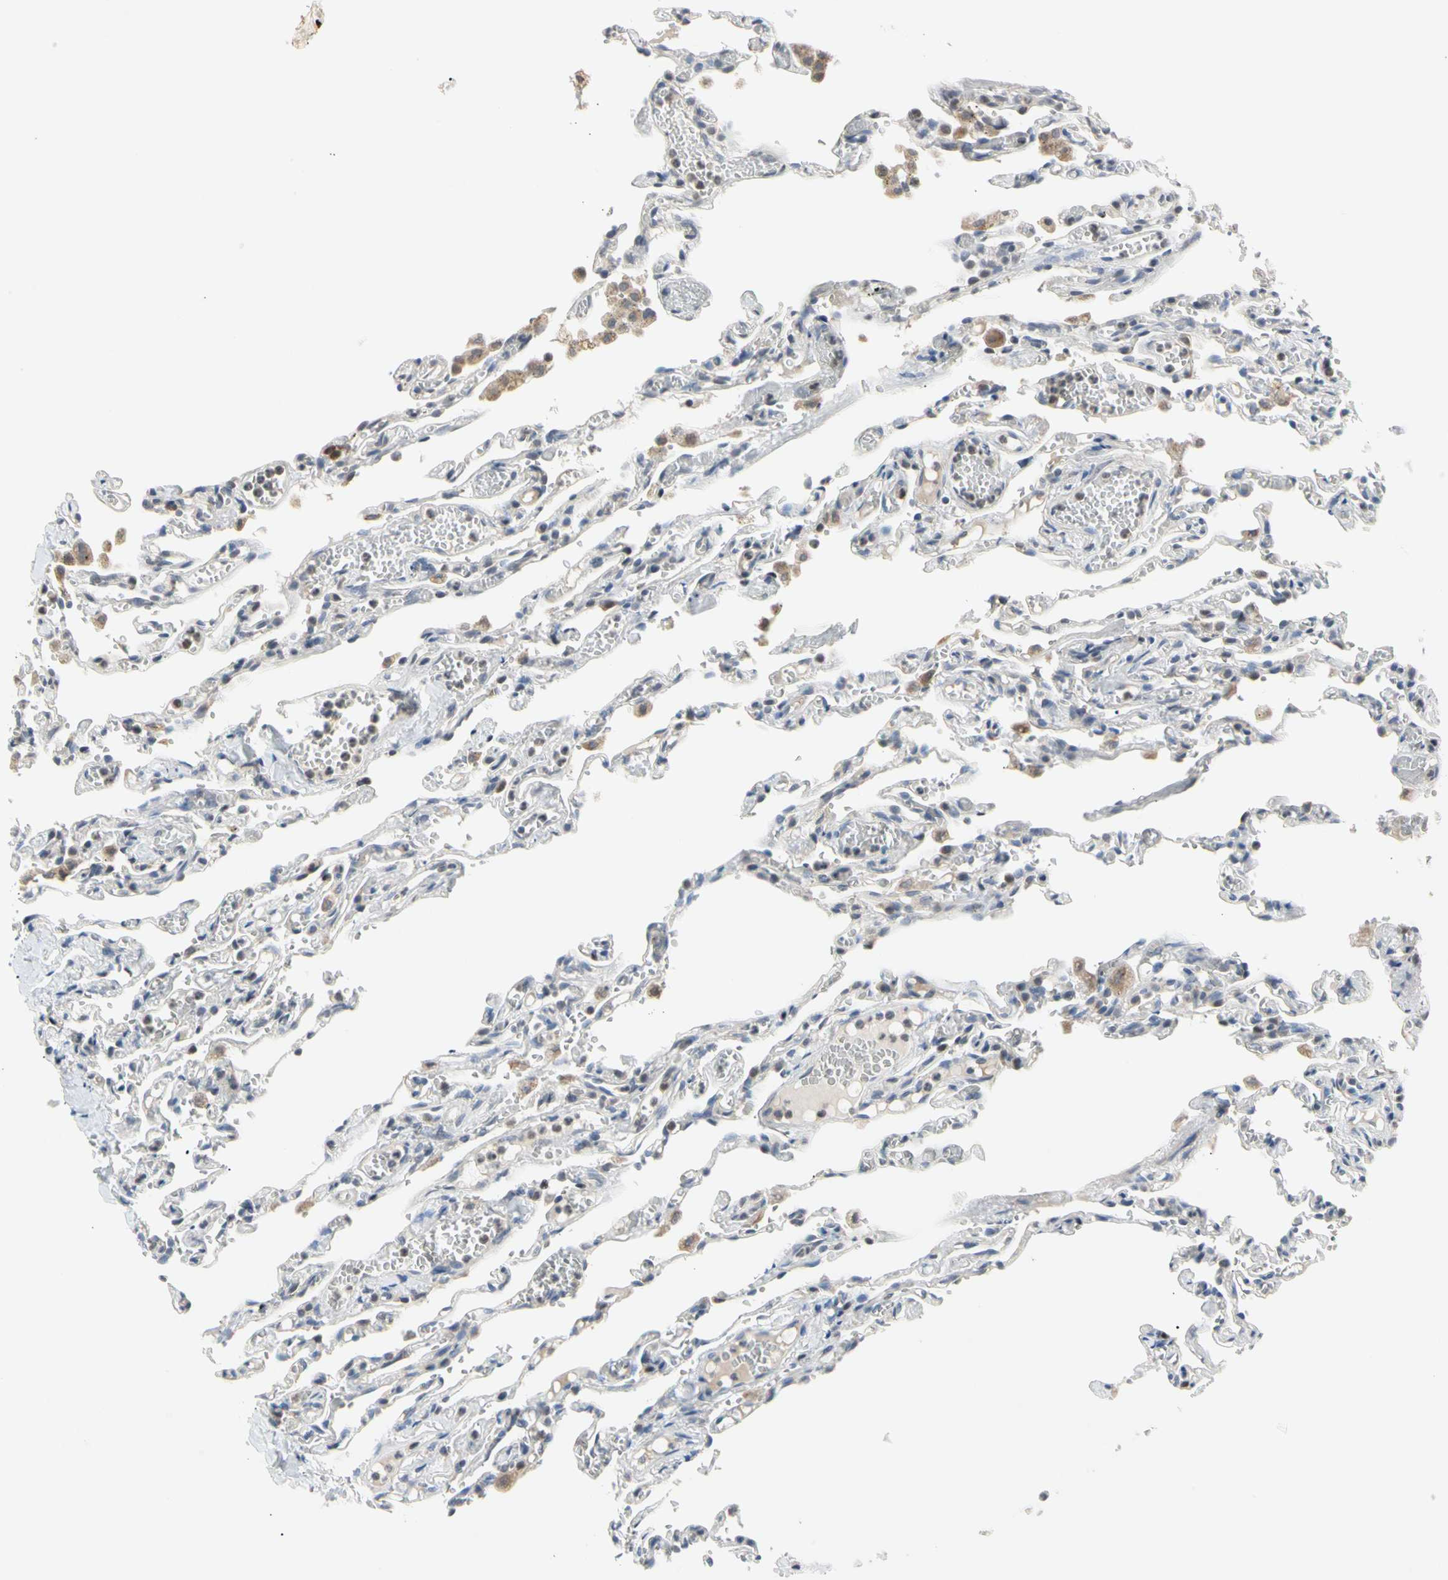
{"staining": {"intensity": "weak", "quantity": "<25%", "location": "cytoplasmic/membranous"}, "tissue": "lung", "cell_type": "Alveolar cells", "image_type": "normal", "snomed": [{"axis": "morphology", "description": "Normal tissue, NOS"}, {"axis": "topography", "description": "Lung"}], "caption": "This histopathology image is of benign lung stained with immunohistochemistry to label a protein in brown with the nuclei are counter-stained blue. There is no staining in alveolar cells. (DAB IHC, high magnification).", "gene": "MARK1", "patient": {"sex": "male", "age": 21}}